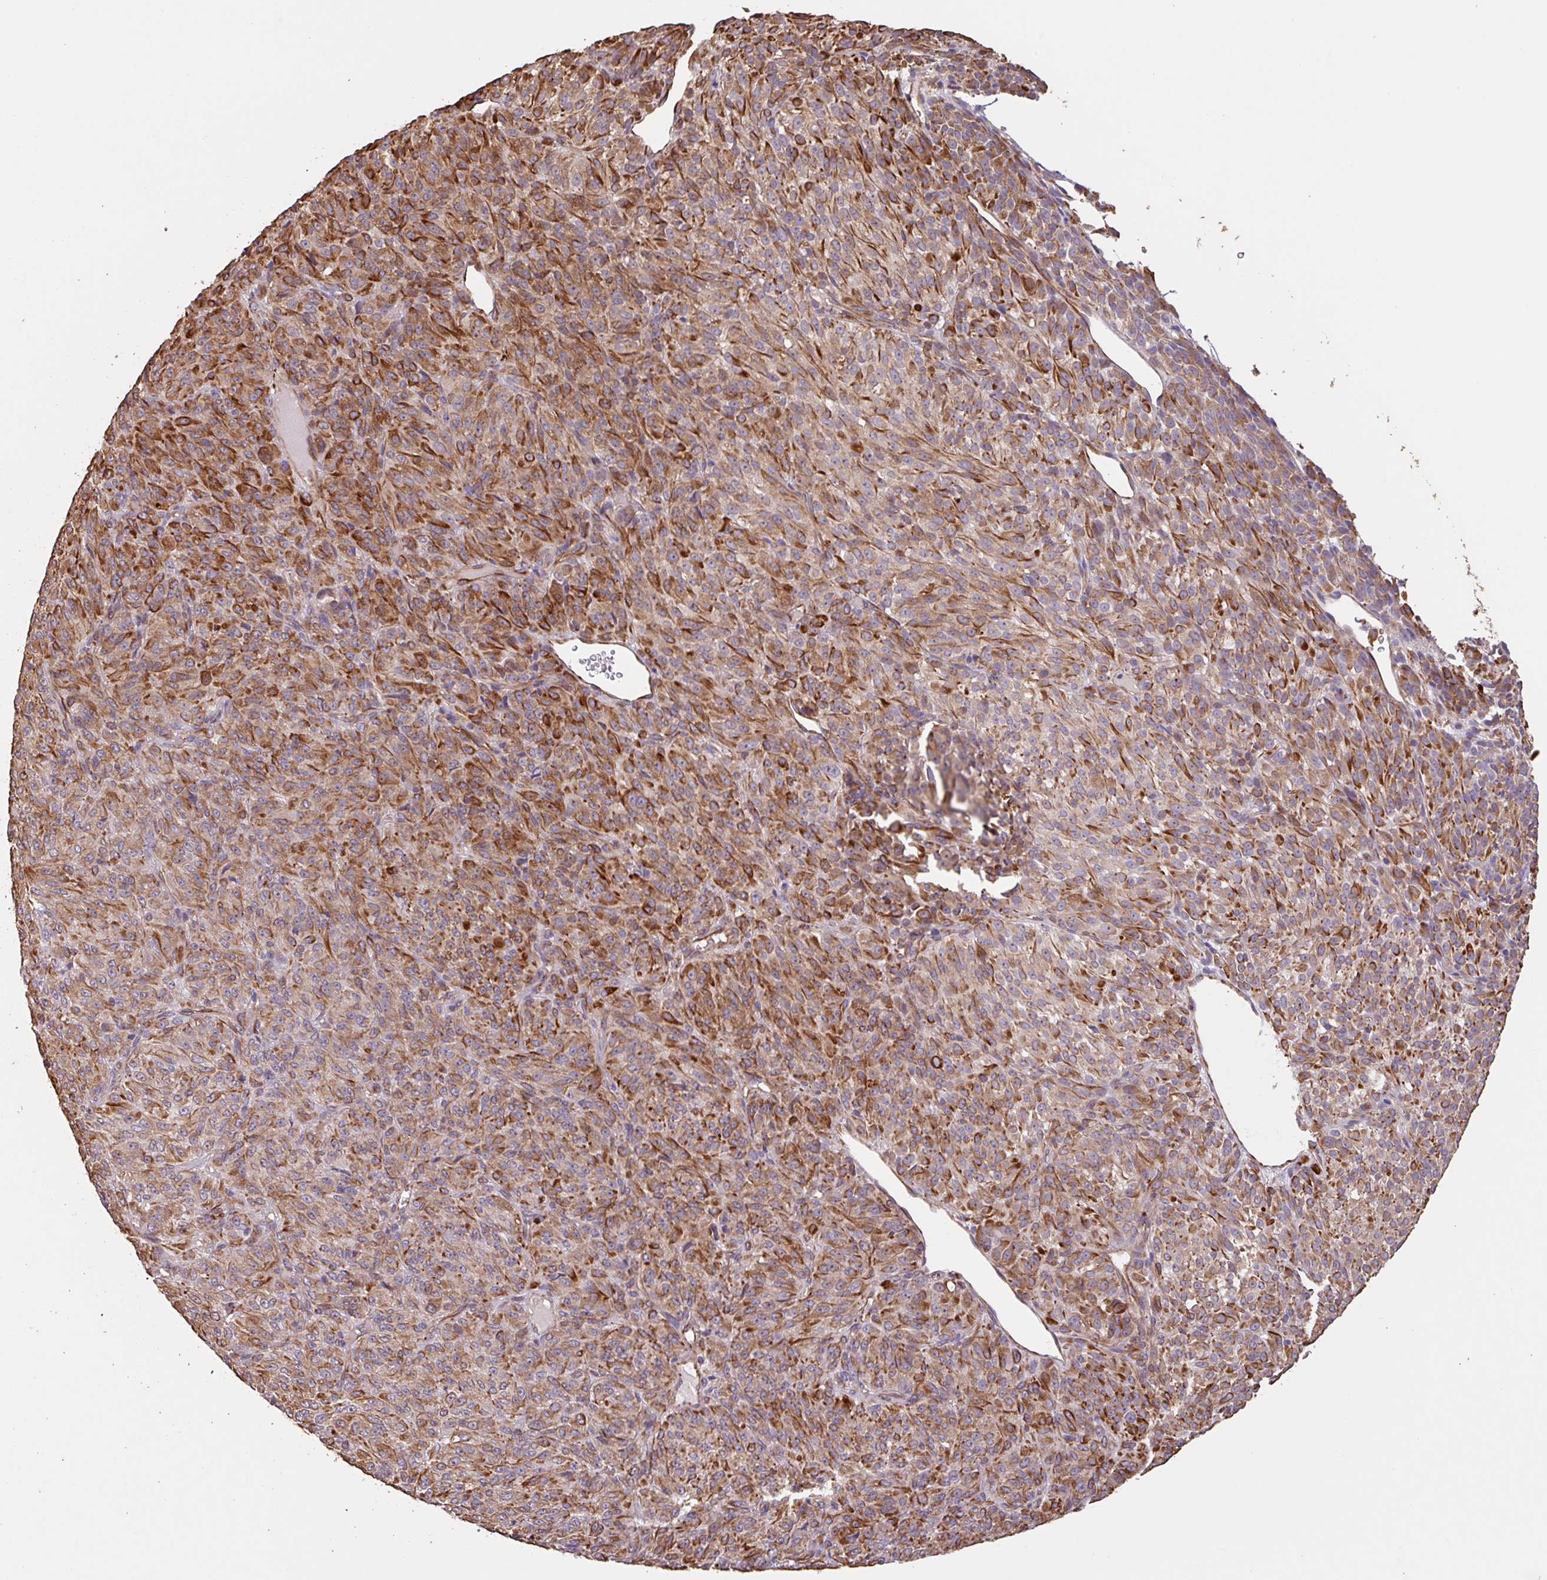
{"staining": {"intensity": "strong", "quantity": ">75%", "location": "cytoplasmic/membranous"}, "tissue": "melanoma", "cell_type": "Tumor cells", "image_type": "cancer", "snomed": [{"axis": "morphology", "description": "Malignant melanoma, Metastatic site"}, {"axis": "topography", "description": "Brain"}], "caption": "Immunohistochemistry (IHC) photomicrograph of neoplastic tissue: malignant melanoma (metastatic site) stained using immunohistochemistry displays high levels of strong protein expression localized specifically in the cytoplasmic/membranous of tumor cells, appearing as a cytoplasmic/membranous brown color.", "gene": "ZNF790", "patient": {"sex": "female", "age": 56}}